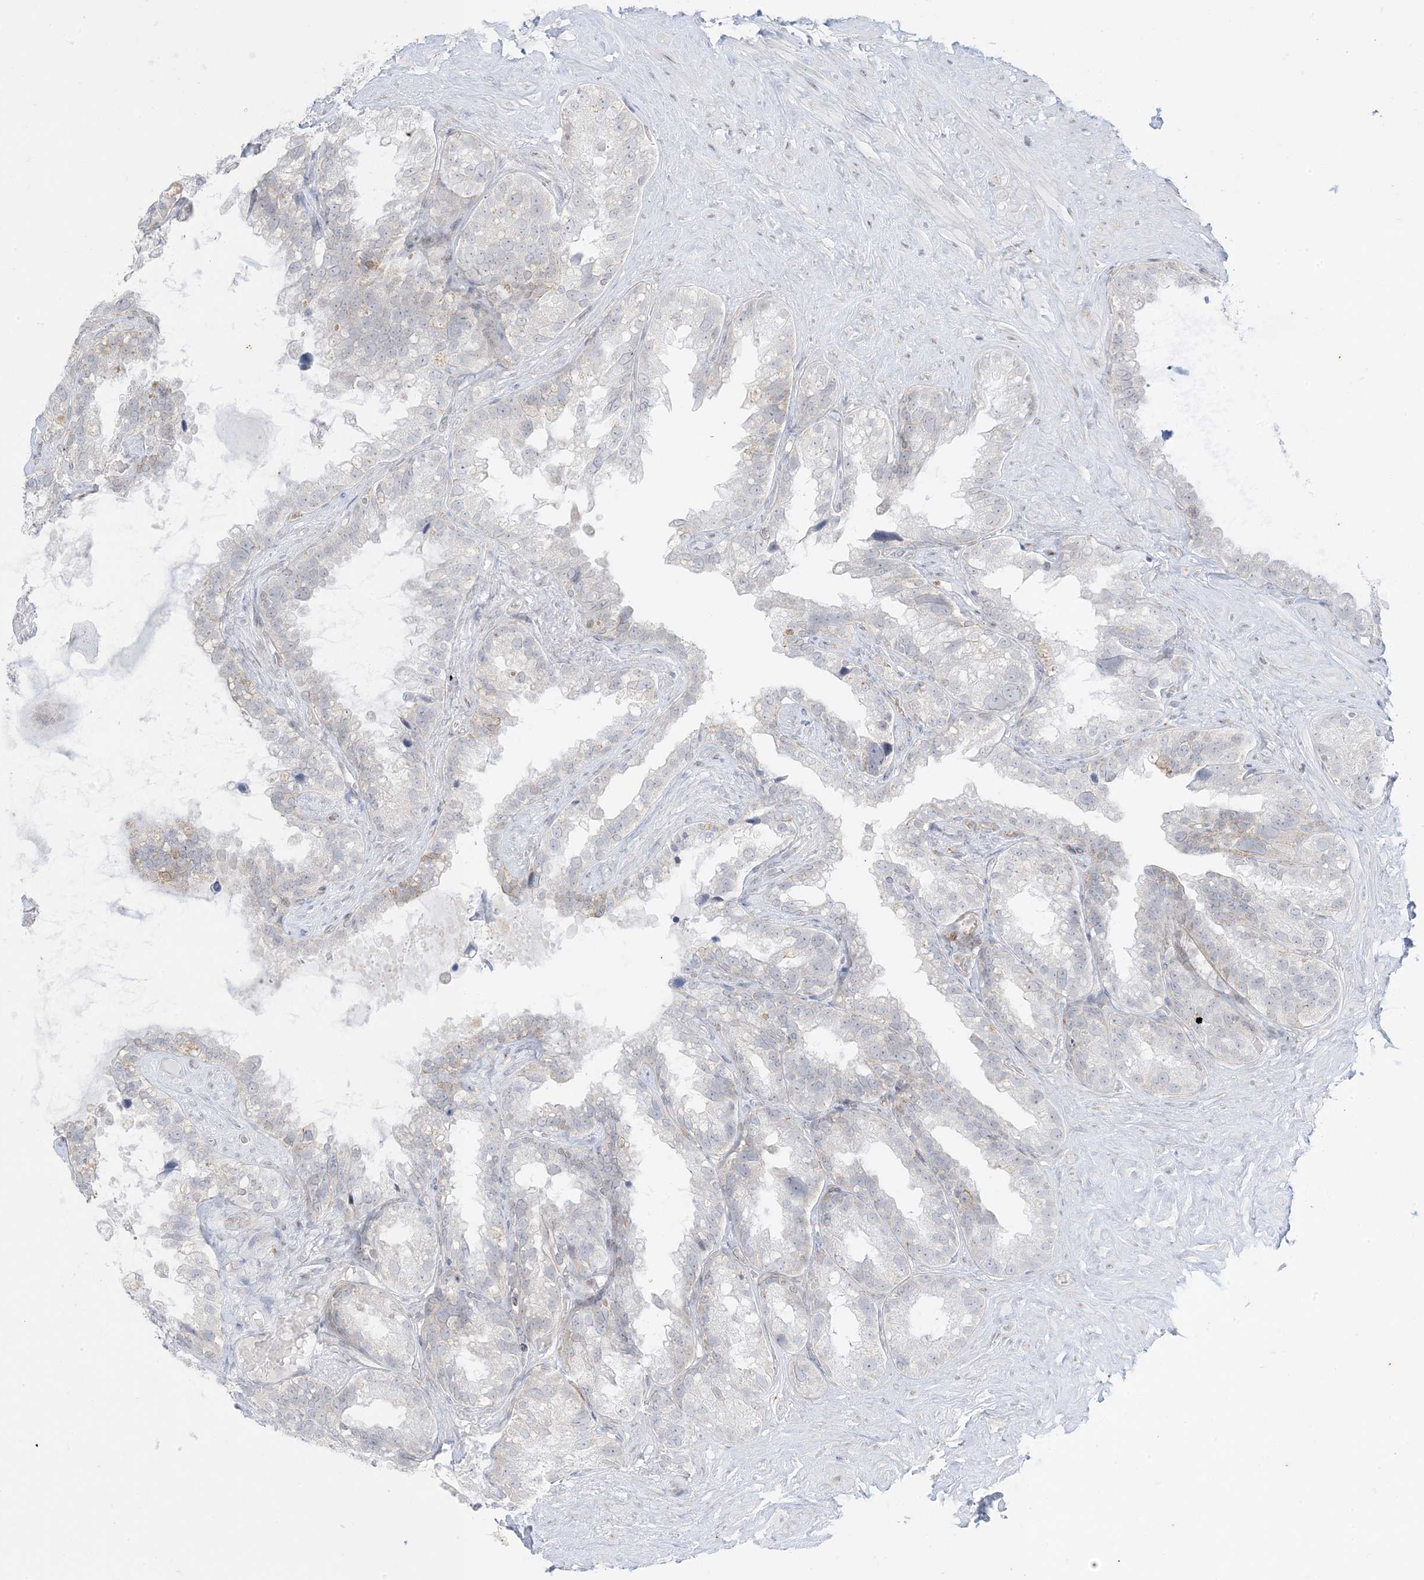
{"staining": {"intensity": "negative", "quantity": "none", "location": "none"}, "tissue": "seminal vesicle", "cell_type": "Glandular cells", "image_type": "normal", "snomed": [{"axis": "morphology", "description": "Normal tissue, NOS"}, {"axis": "topography", "description": "Seminal veicle"}], "caption": "An immunohistochemistry image of normal seminal vesicle is shown. There is no staining in glandular cells of seminal vesicle.", "gene": "RAC1", "patient": {"sex": "male", "age": 80}}